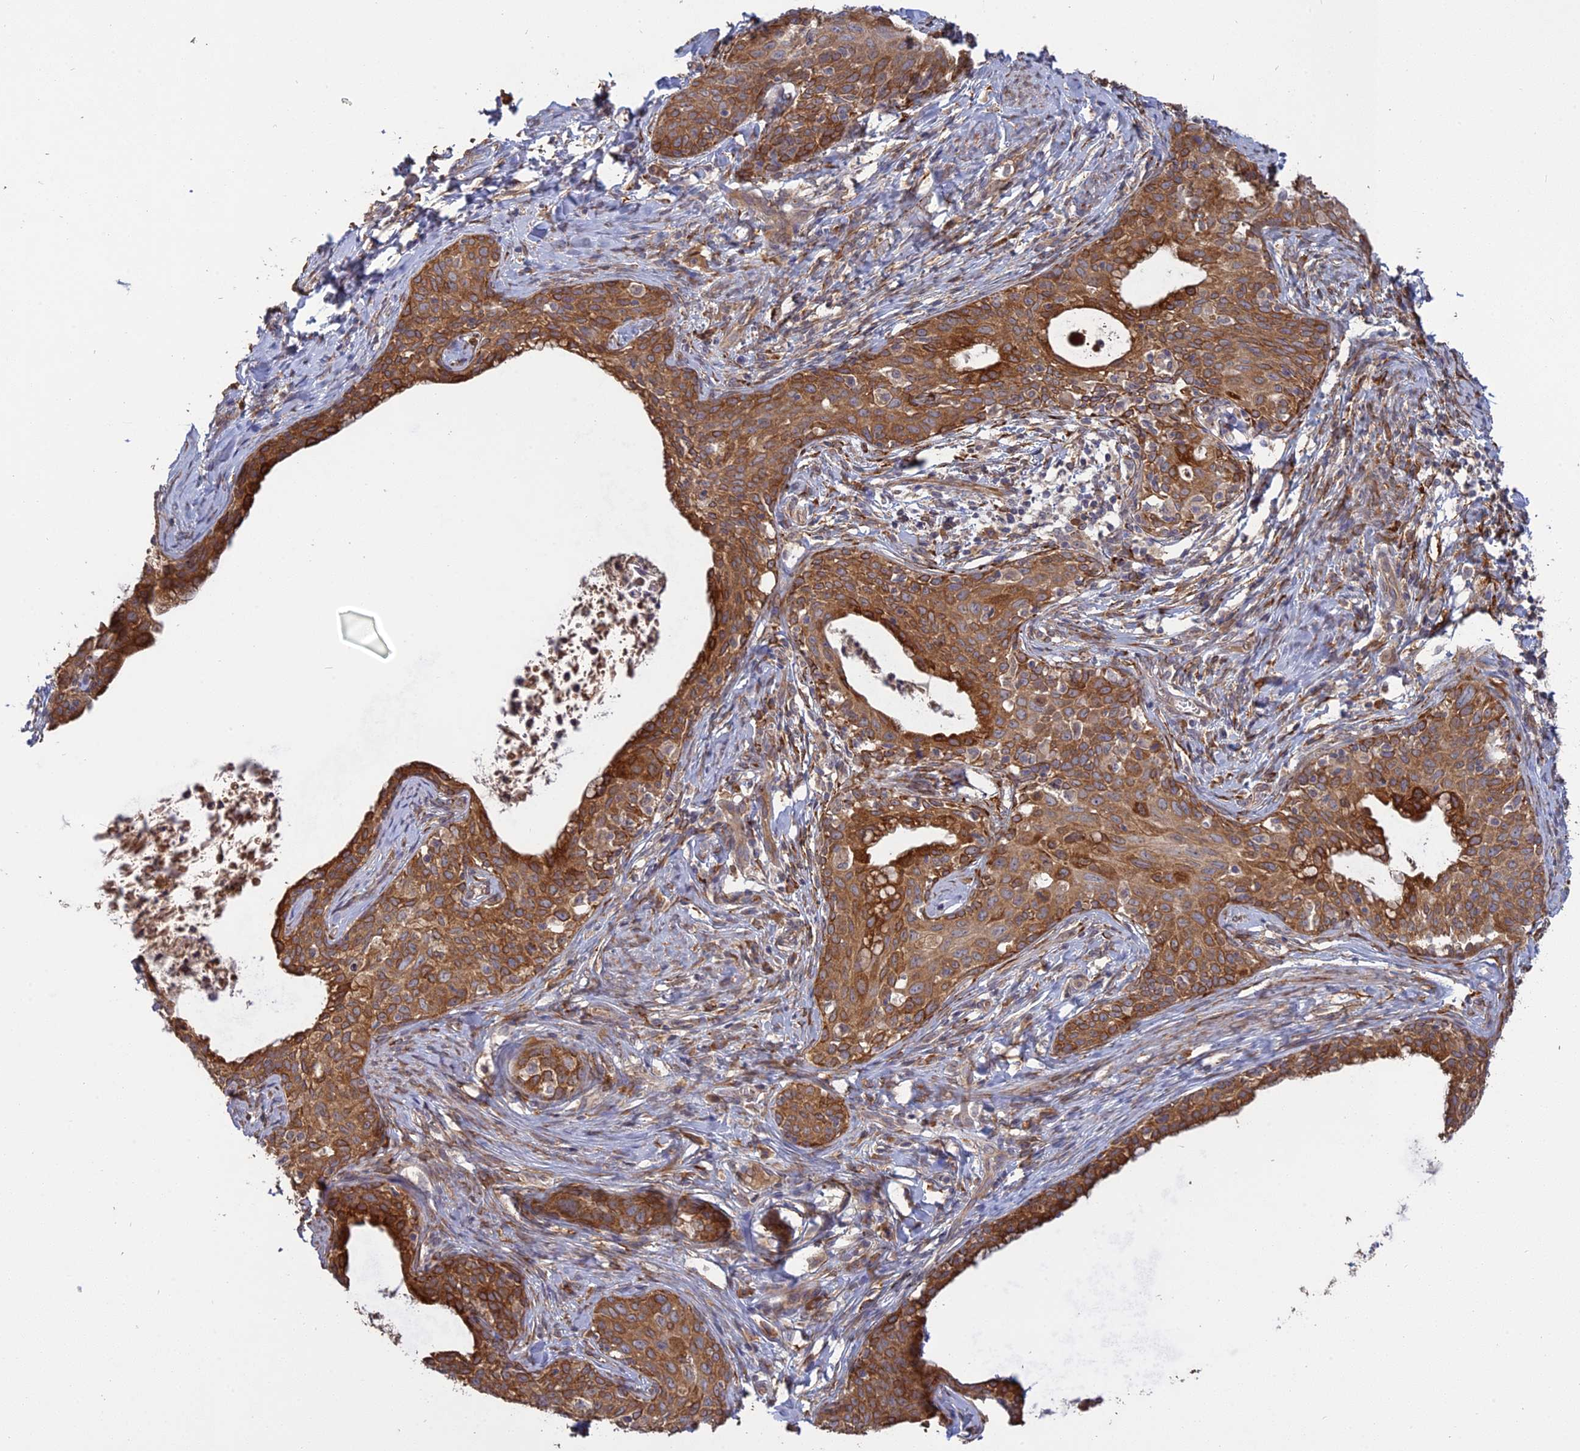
{"staining": {"intensity": "moderate", "quantity": ">75%", "location": "cytoplasmic/membranous"}, "tissue": "cervical cancer", "cell_type": "Tumor cells", "image_type": "cancer", "snomed": [{"axis": "morphology", "description": "Squamous cell carcinoma, NOS"}, {"axis": "topography", "description": "Cervix"}], "caption": "Immunohistochemical staining of cervical cancer demonstrates medium levels of moderate cytoplasmic/membranous expression in approximately >75% of tumor cells.", "gene": "PPIC", "patient": {"sex": "female", "age": 52}}